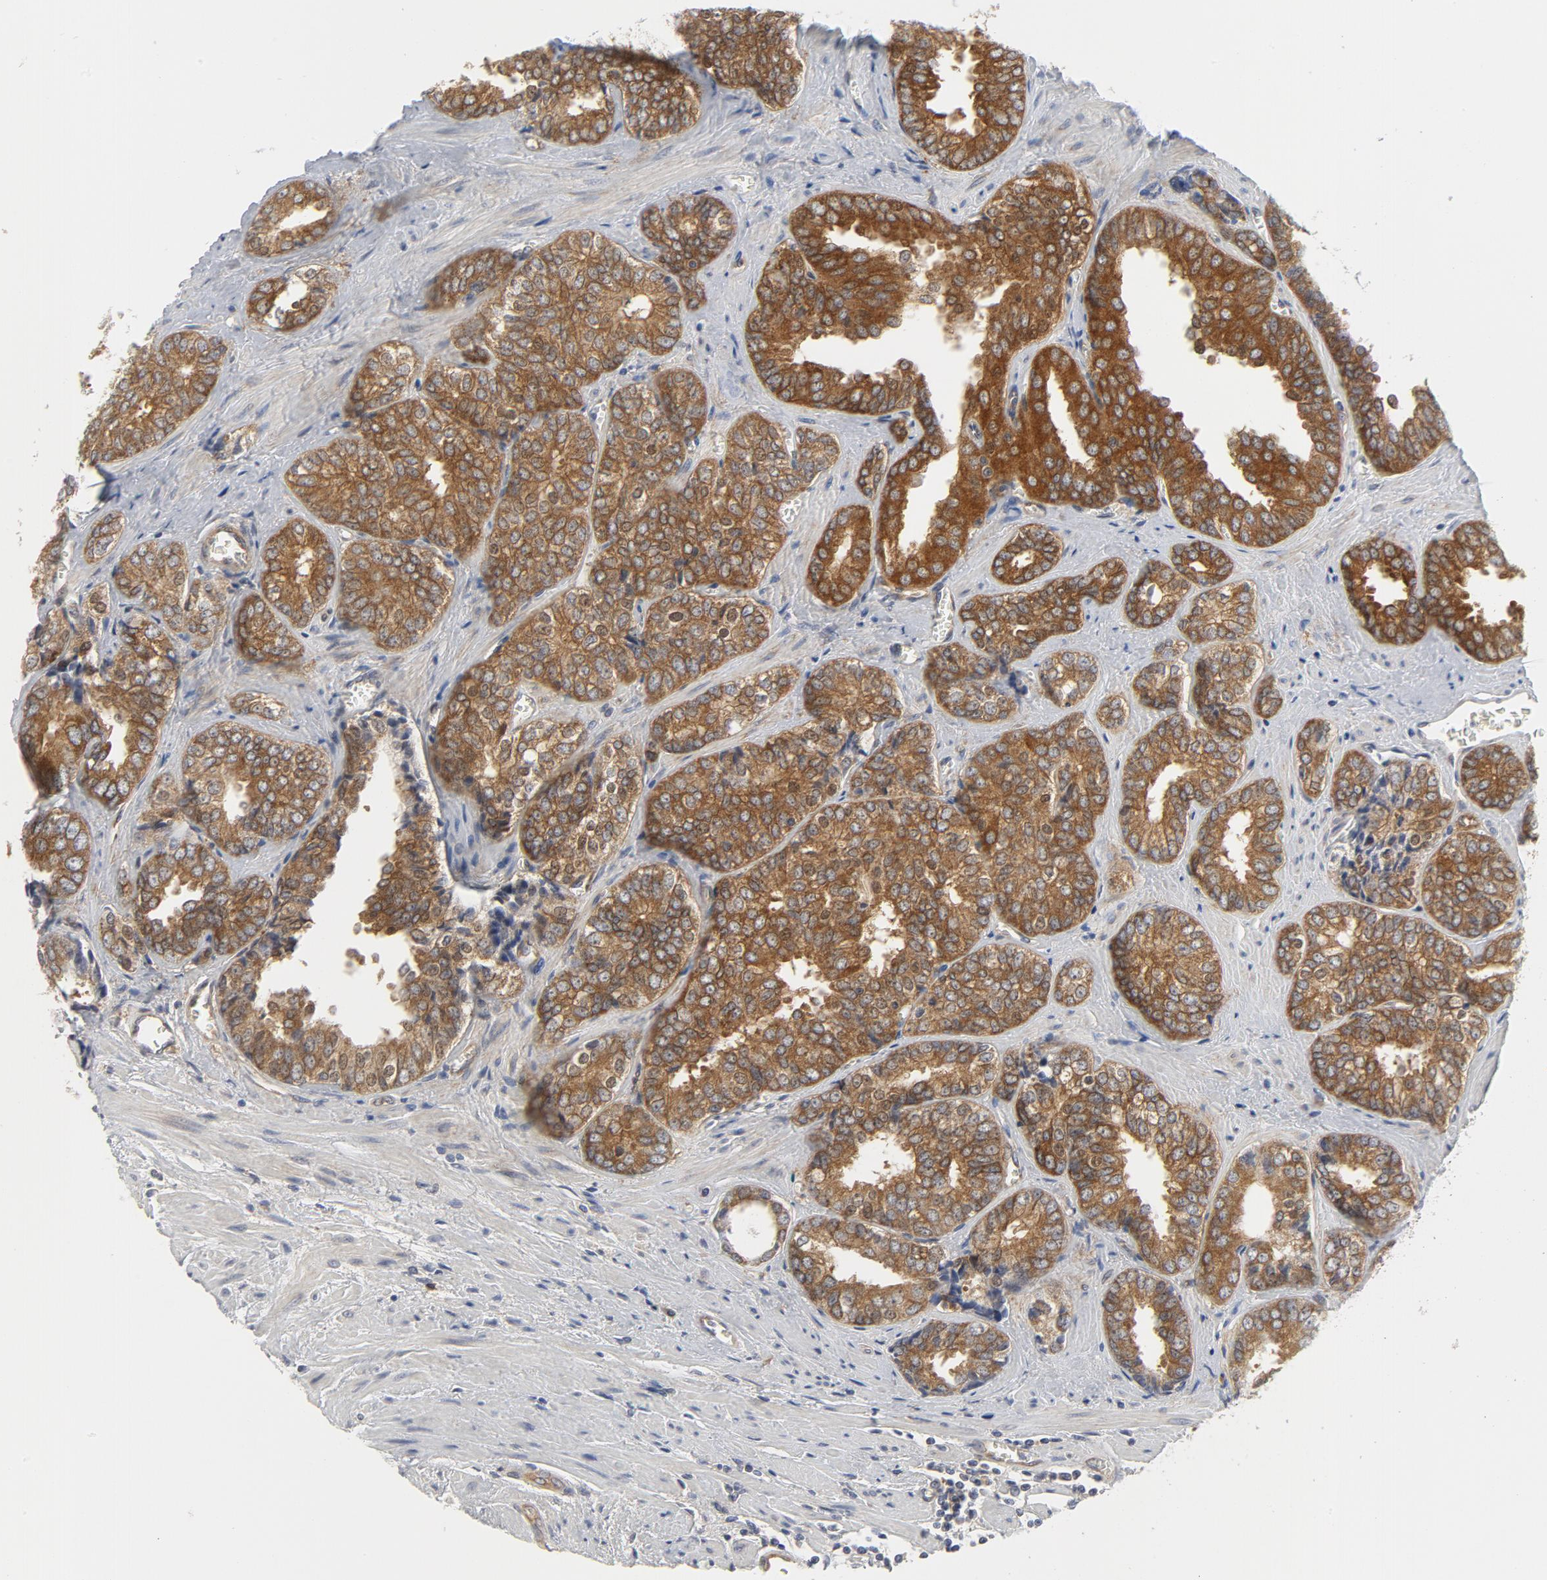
{"staining": {"intensity": "strong", "quantity": ">75%", "location": "cytoplasmic/membranous,nuclear"}, "tissue": "prostate cancer", "cell_type": "Tumor cells", "image_type": "cancer", "snomed": [{"axis": "morphology", "description": "Adenocarcinoma, High grade"}, {"axis": "topography", "description": "Prostate"}], "caption": "IHC photomicrograph of neoplastic tissue: high-grade adenocarcinoma (prostate) stained using immunohistochemistry (IHC) shows high levels of strong protein expression localized specifically in the cytoplasmic/membranous and nuclear of tumor cells, appearing as a cytoplasmic/membranous and nuclear brown color.", "gene": "BAD", "patient": {"sex": "male", "age": 67}}